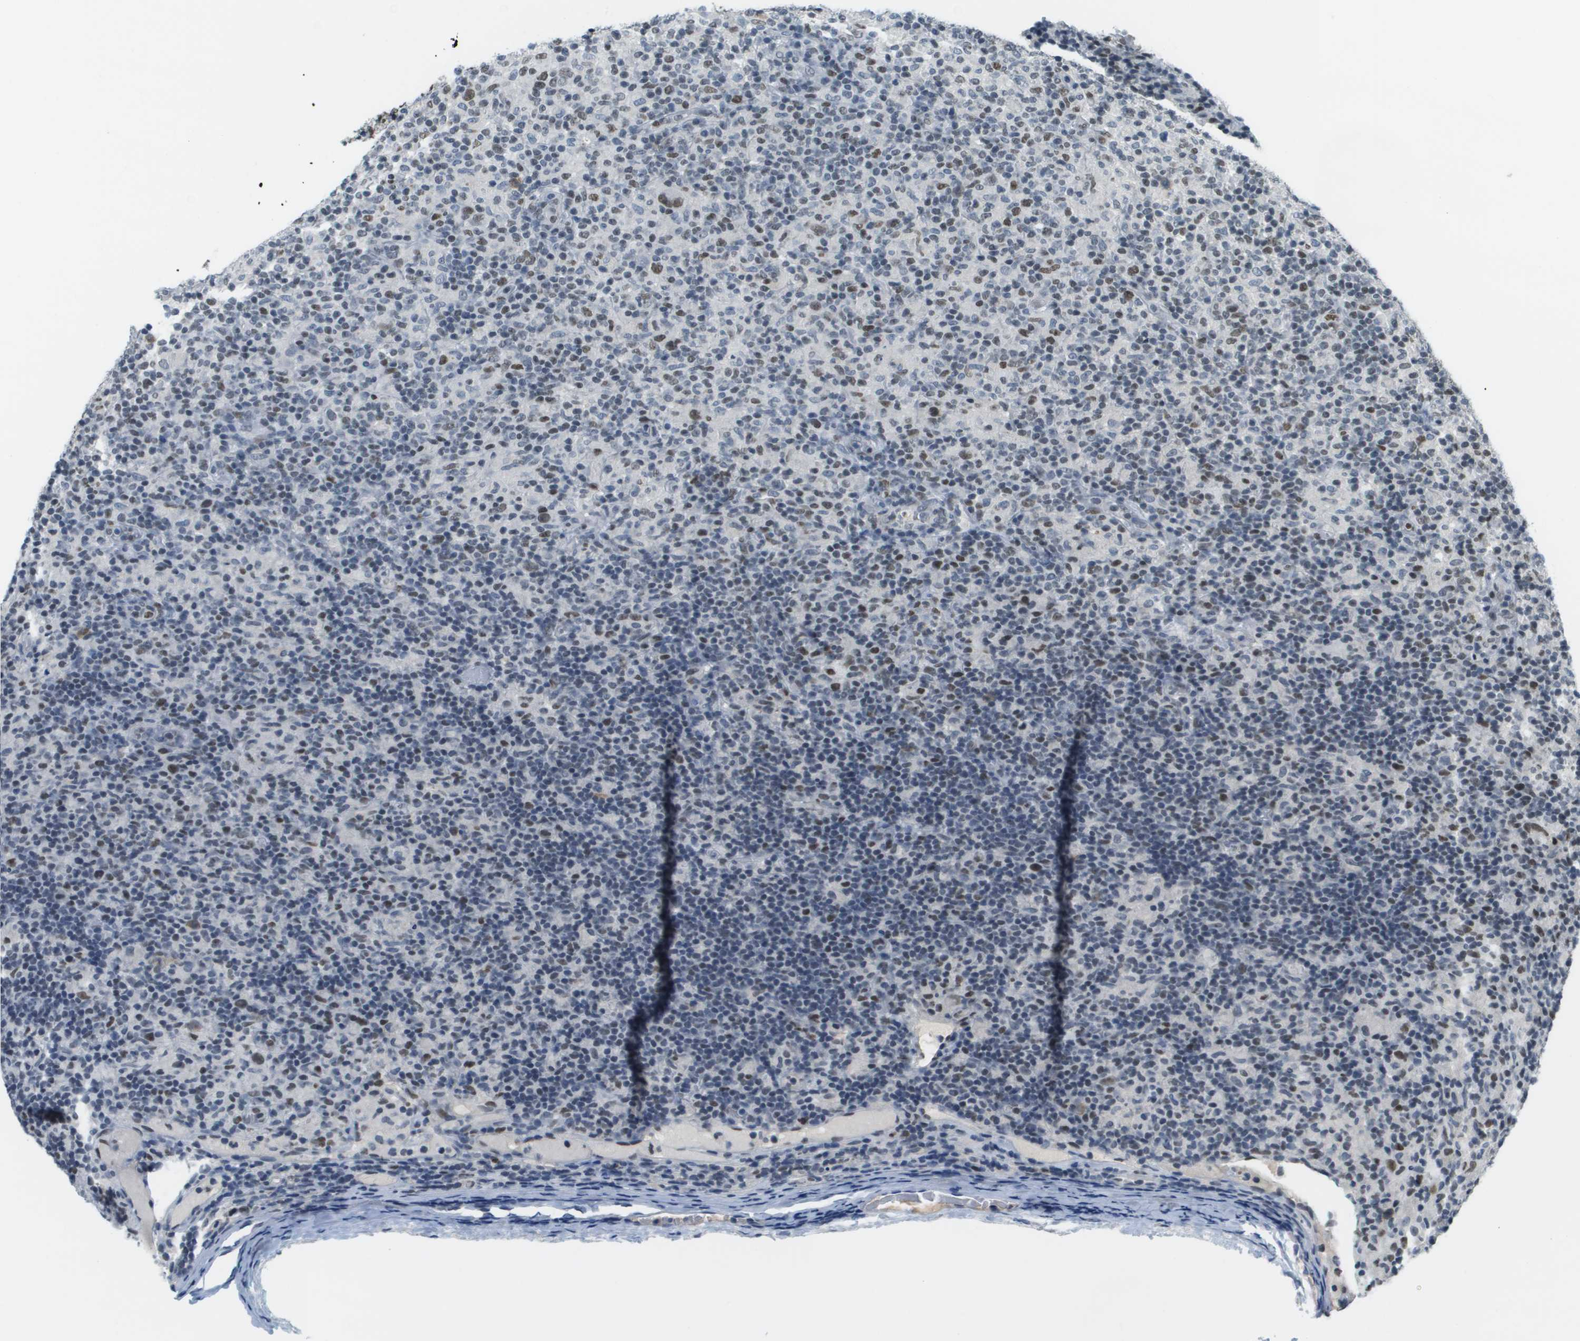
{"staining": {"intensity": "weak", "quantity": ">75%", "location": "nuclear"}, "tissue": "lymphoma", "cell_type": "Tumor cells", "image_type": "cancer", "snomed": [{"axis": "morphology", "description": "Hodgkin's disease, NOS"}, {"axis": "topography", "description": "Lymph node"}], "caption": "IHC staining of Hodgkin's disease, which exhibits low levels of weak nuclear expression in approximately >75% of tumor cells indicating weak nuclear protein expression. The staining was performed using DAB (brown) for protein detection and nuclei were counterstained in hematoxylin (blue).", "gene": "CBX5", "patient": {"sex": "male", "age": 70}}